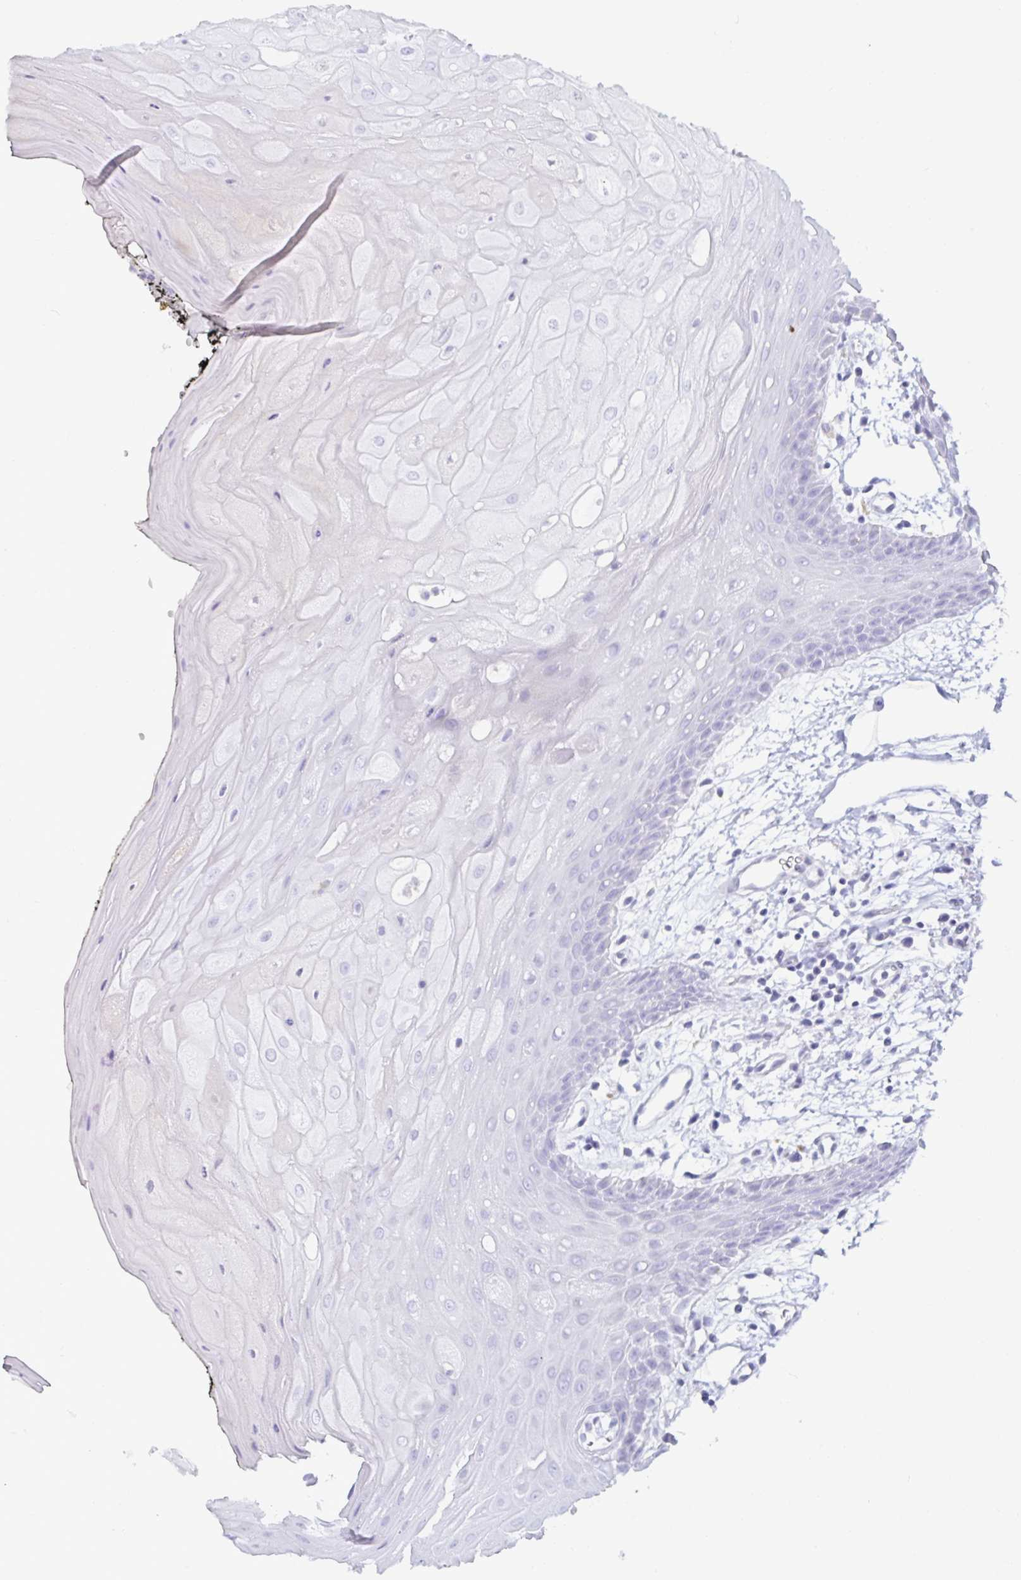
{"staining": {"intensity": "negative", "quantity": "none", "location": "none"}, "tissue": "oral mucosa", "cell_type": "Squamous epithelial cells", "image_type": "normal", "snomed": [{"axis": "morphology", "description": "Normal tissue, NOS"}, {"axis": "topography", "description": "Oral tissue"}, {"axis": "topography", "description": "Tounge, NOS"}], "caption": "Squamous epithelial cells are negative for protein expression in normal human oral mucosa. The staining is performed using DAB brown chromogen with nuclei counter-stained in using hematoxylin.", "gene": "SPAG4", "patient": {"sex": "female", "age": 59}}